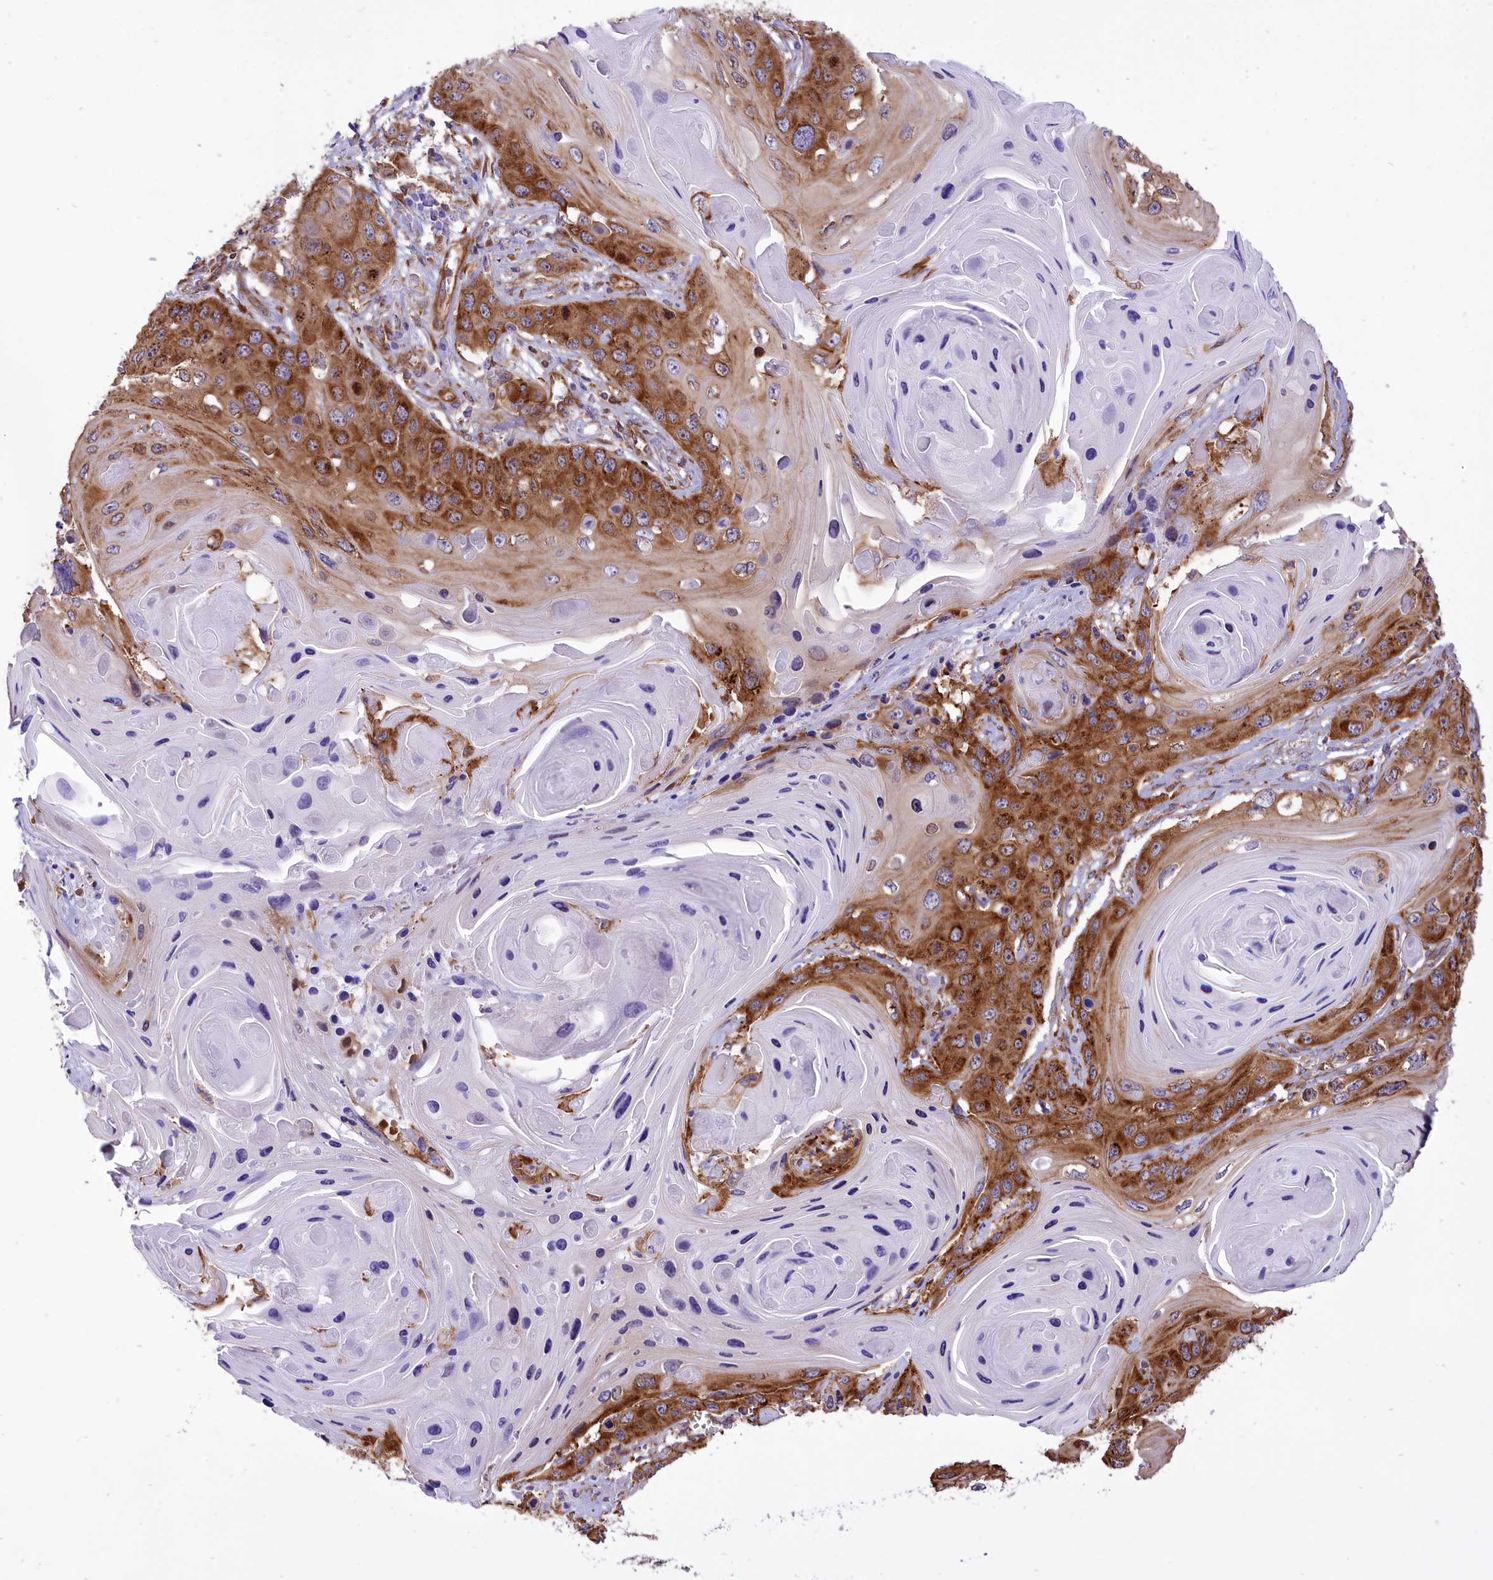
{"staining": {"intensity": "strong", "quantity": "25%-75%", "location": "cytoplasmic/membranous"}, "tissue": "skin cancer", "cell_type": "Tumor cells", "image_type": "cancer", "snomed": [{"axis": "morphology", "description": "Squamous cell carcinoma, NOS"}, {"axis": "topography", "description": "Skin"}], "caption": "An immunohistochemistry (IHC) photomicrograph of neoplastic tissue is shown. Protein staining in brown labels strong cytoplasmic/membranous positivity in skin cancer (squamous cell carcinoma) within tumor cells.", "gene": "SEPTIN9", "patient": {"sex": "male", "age": 55}}